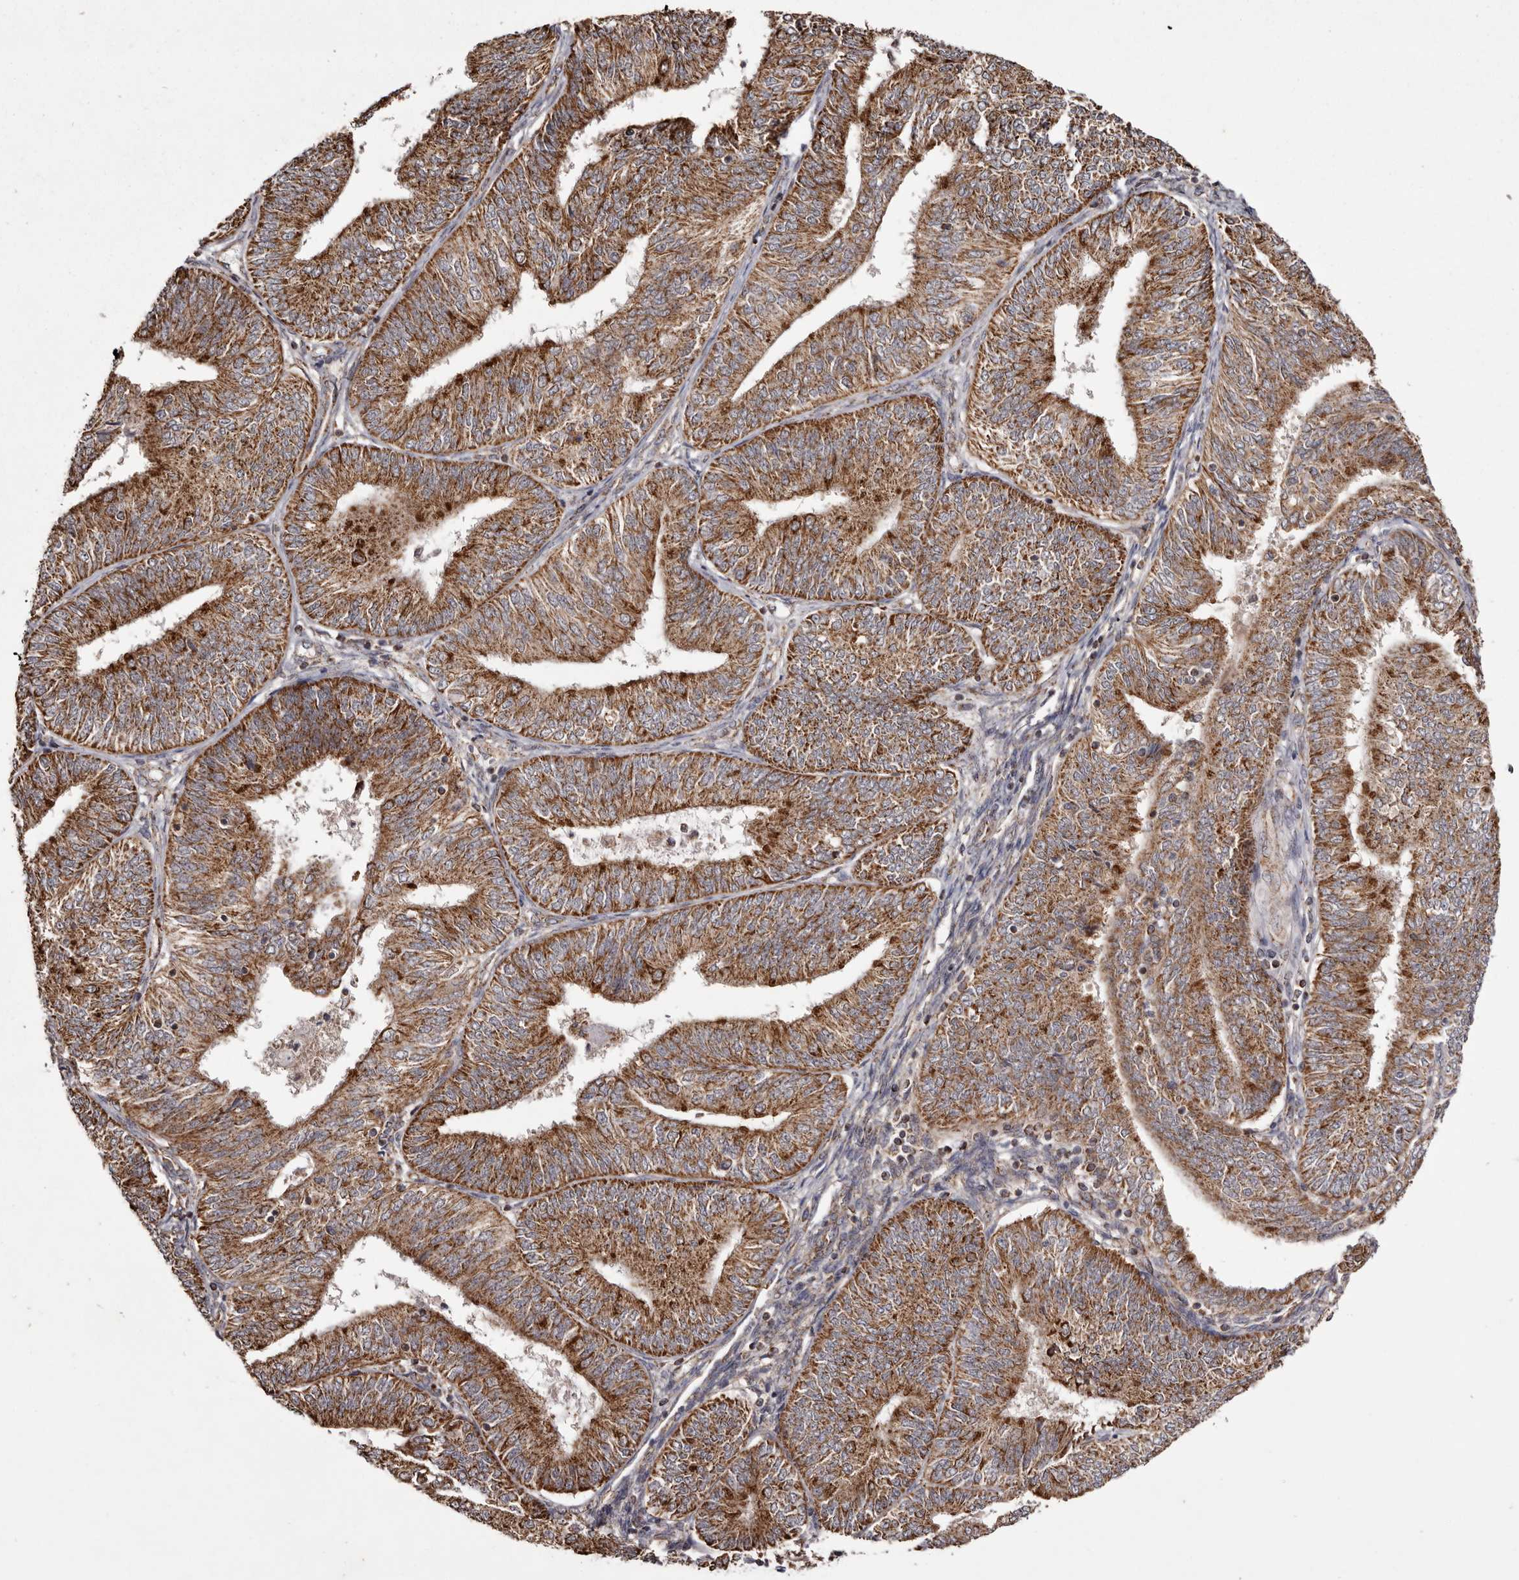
{"staining": {"intensity": "strong", "quantity": ">75%", "location": "cytoplasmic/membranous"}, "tissue": "endometrial cancer", "cell_type": "Tumor cells", "image_type": "cancer", "snomed": [{"axis": "morphology", "description": "Adenocarcinoma, NOS"}, {"axis": "topography", "description": "Endometrium"}], "caption": "A micrograph showing strong cytoplasmic/membranous expression in about >75% of tumor cells in endometrial cancer (adenocarcinoma), as visualized by brown immunohistochemical staining.", "gene": "CPLANE2", "patient": {"sex": "female", "age": 58}}